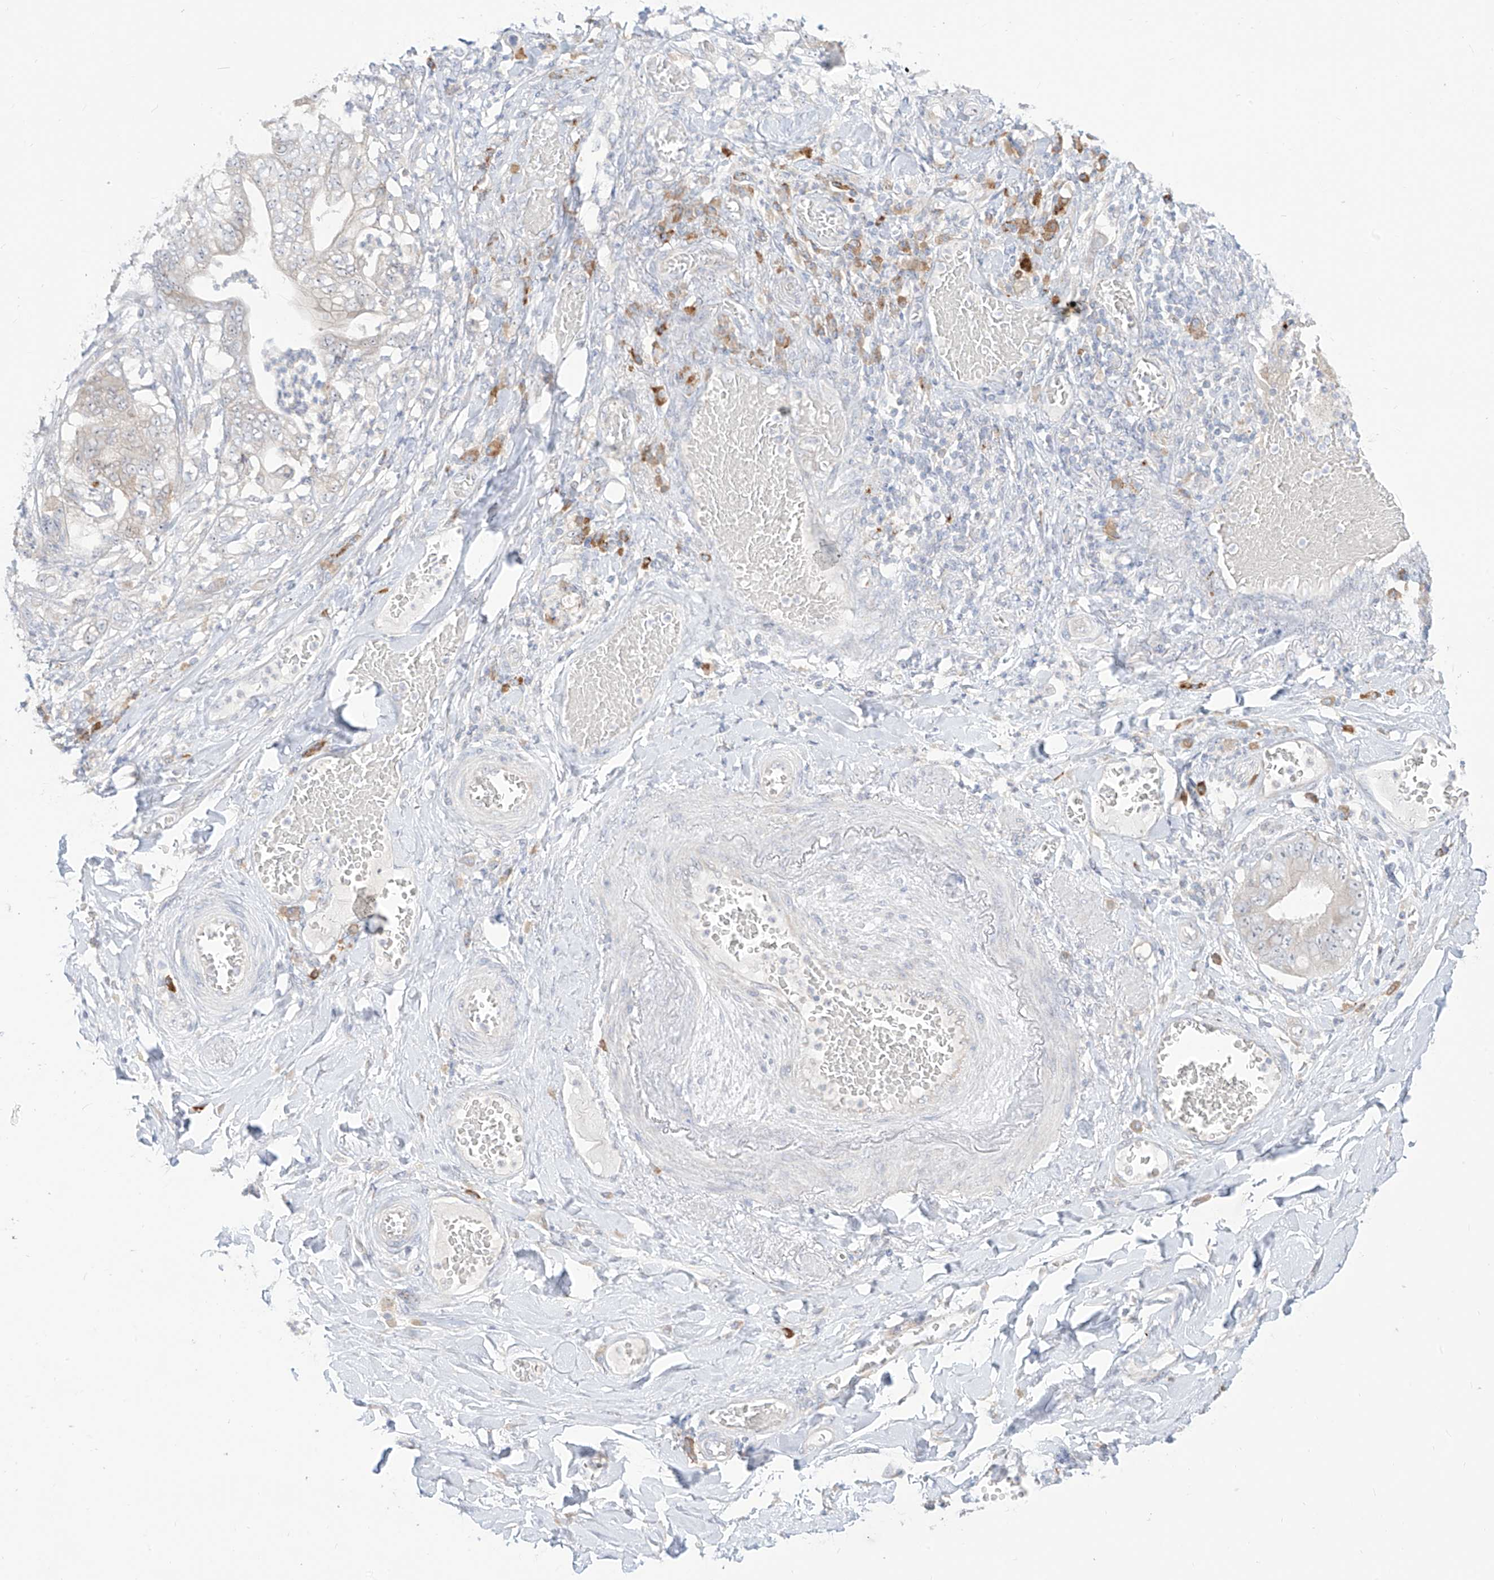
{"staining": {"intensity": "weak", "quantity": "<25%", "location": "cytoplasmic/membranous"}, "tissue": "stomach cancer", "cell_type": "Tumor cells", "image_type": "cancer", "snomed": [{"axis": "morphology", "description": "Adenocarcinoma, NOS"}, {"axis": "topography", "description": "Stomach"}], "caption": "Tumor cells show no significant staining in stomach cancer (adenocarcinoma).", "gene": "SYTL3", "patient": {"sex": "female", "age": 73}}